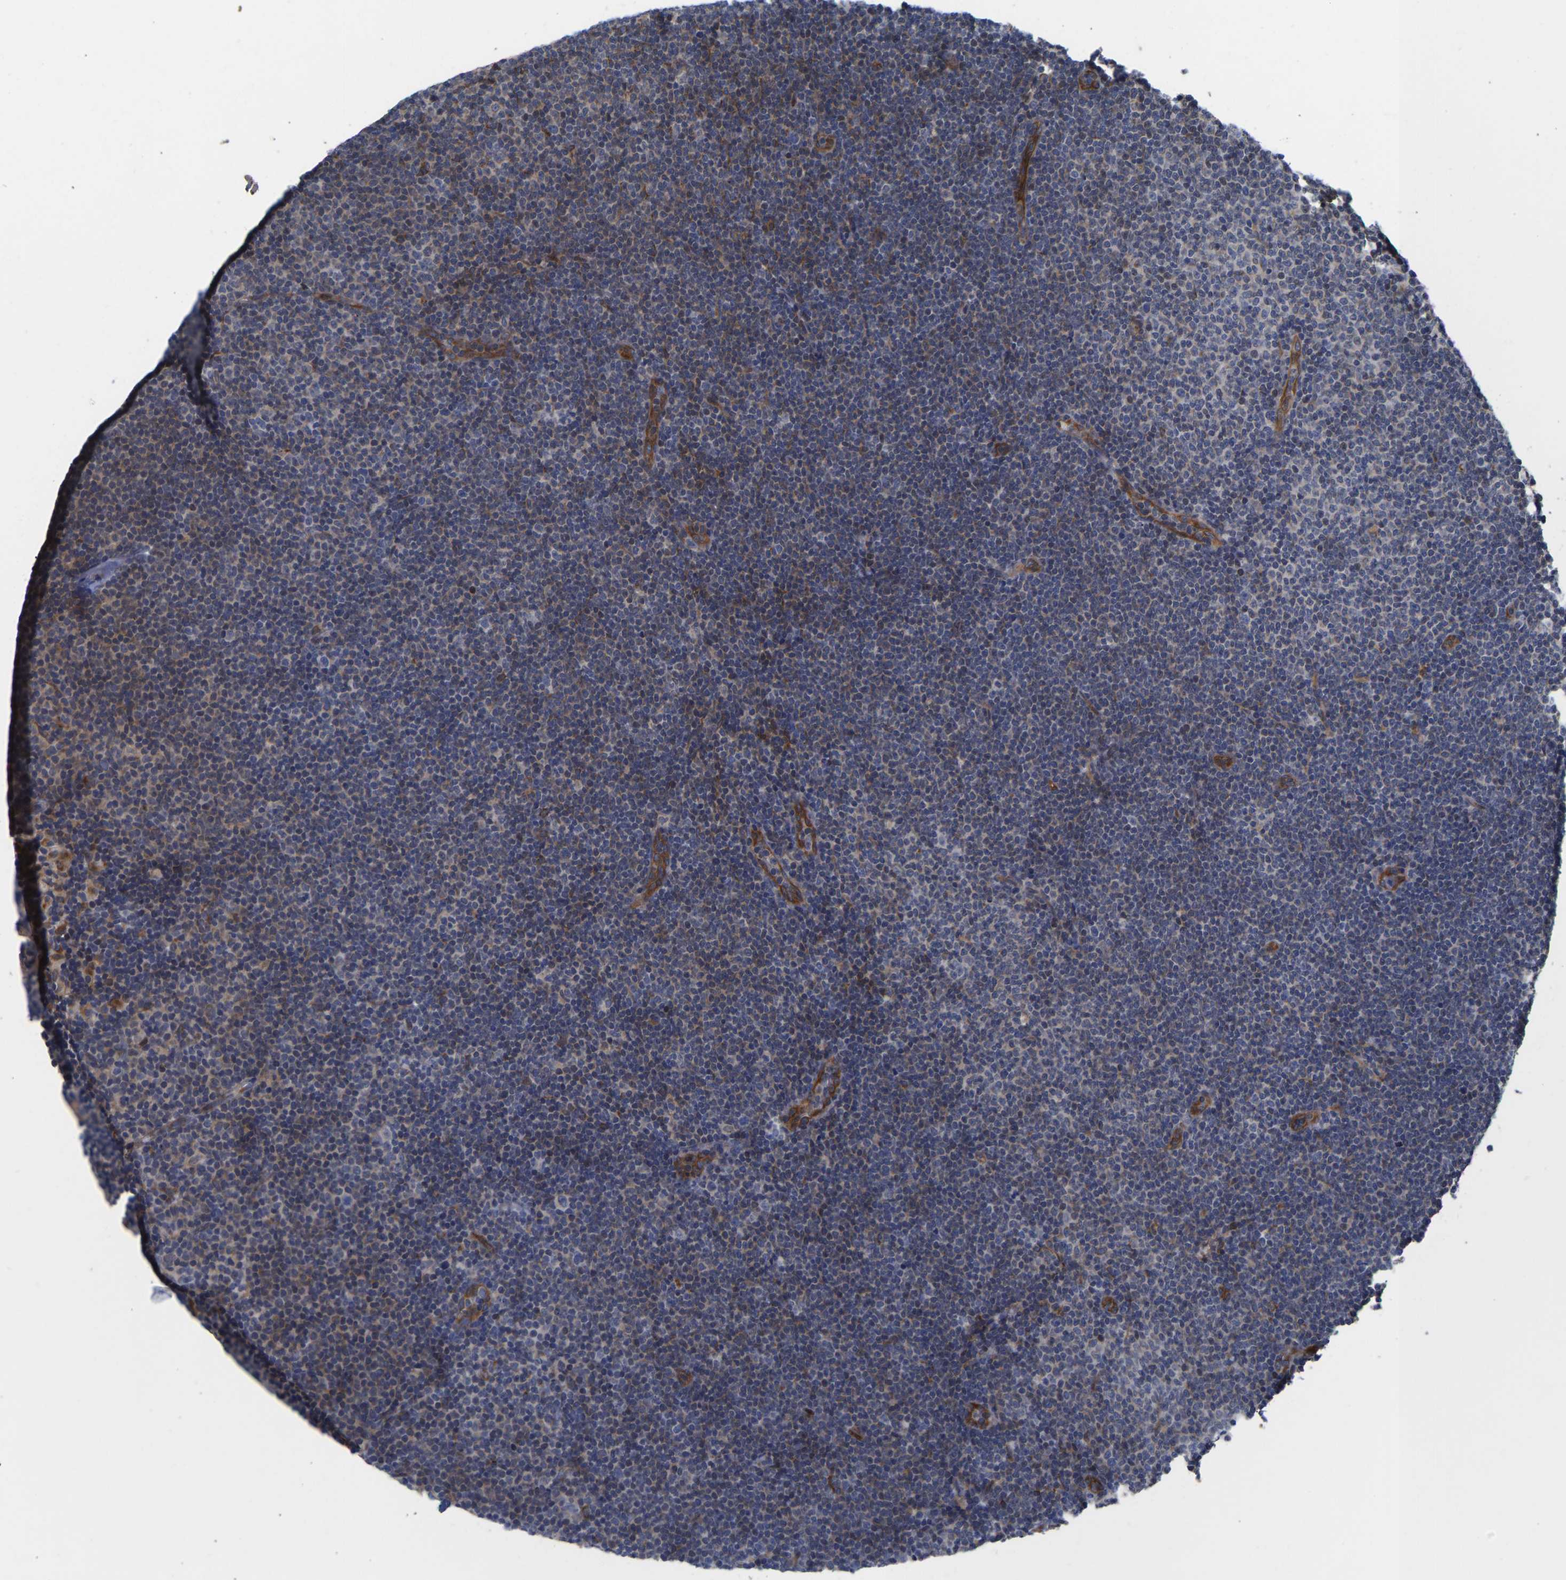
{"staining": {"intensity": "weak", "quantity": "25%-75%", "location": "cytoplasmic/membranous"}, "tissue": "lymphoma", "cell_type": "Tumor cells", "image_type": "cancer", "snomed": [{"axis": "morphology", "description": "Malignant lymphoma, non-Hodgkin's type, Low grade"}, {"axis": "topography", "description": "Lymph node"}], "caption": "DAB immunohistochemical staining of low-grade malignant lymphoma, non-Hodgkin's type demonstrates weak cytoplasmic/membranous protein staining in about 25%-75% of tumor cells.", "gene": "FRRS1", "patient": {"sex": "female", "age": 53}}